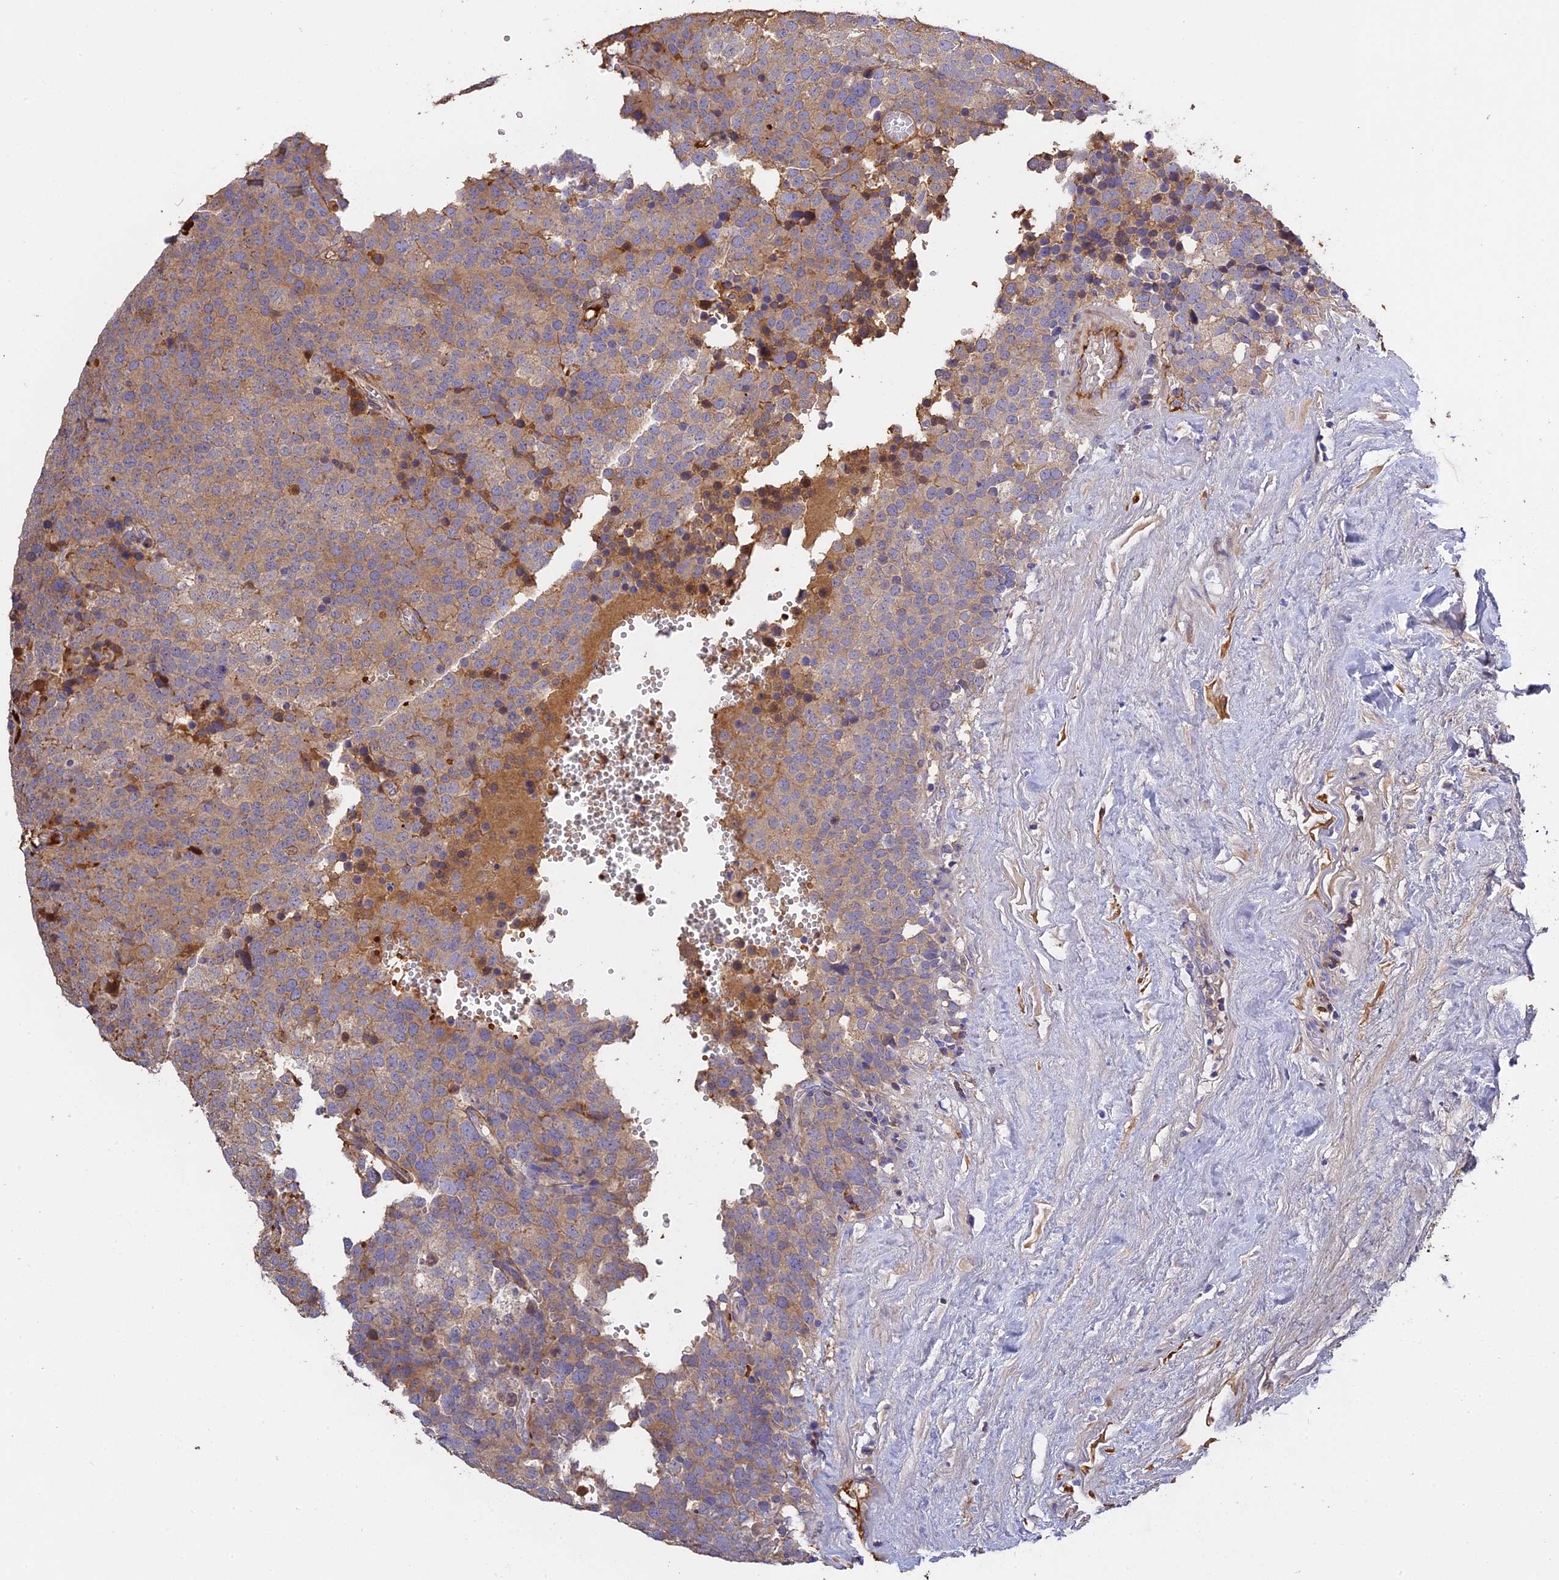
{"staining": {"intensity": "weak", "quantity": ">75%", "location": "cytoplasmic/membranous"}, "tissue": "testis cancer", "cell_type": "Tumor cells", "image_type": "cancer", "snomed": [{"axis": "morphology", "description": "Seminoma, NOS"}, {"axis": "topography", "description": "Testis"}], "caption": "An image of testis cancer (seminoma) stained for a protein reveals weak cytoplasmic/membranous brown staining in tumor cells.", "gene": "PZP", "patient": {"sex": "male", "age": 71}}